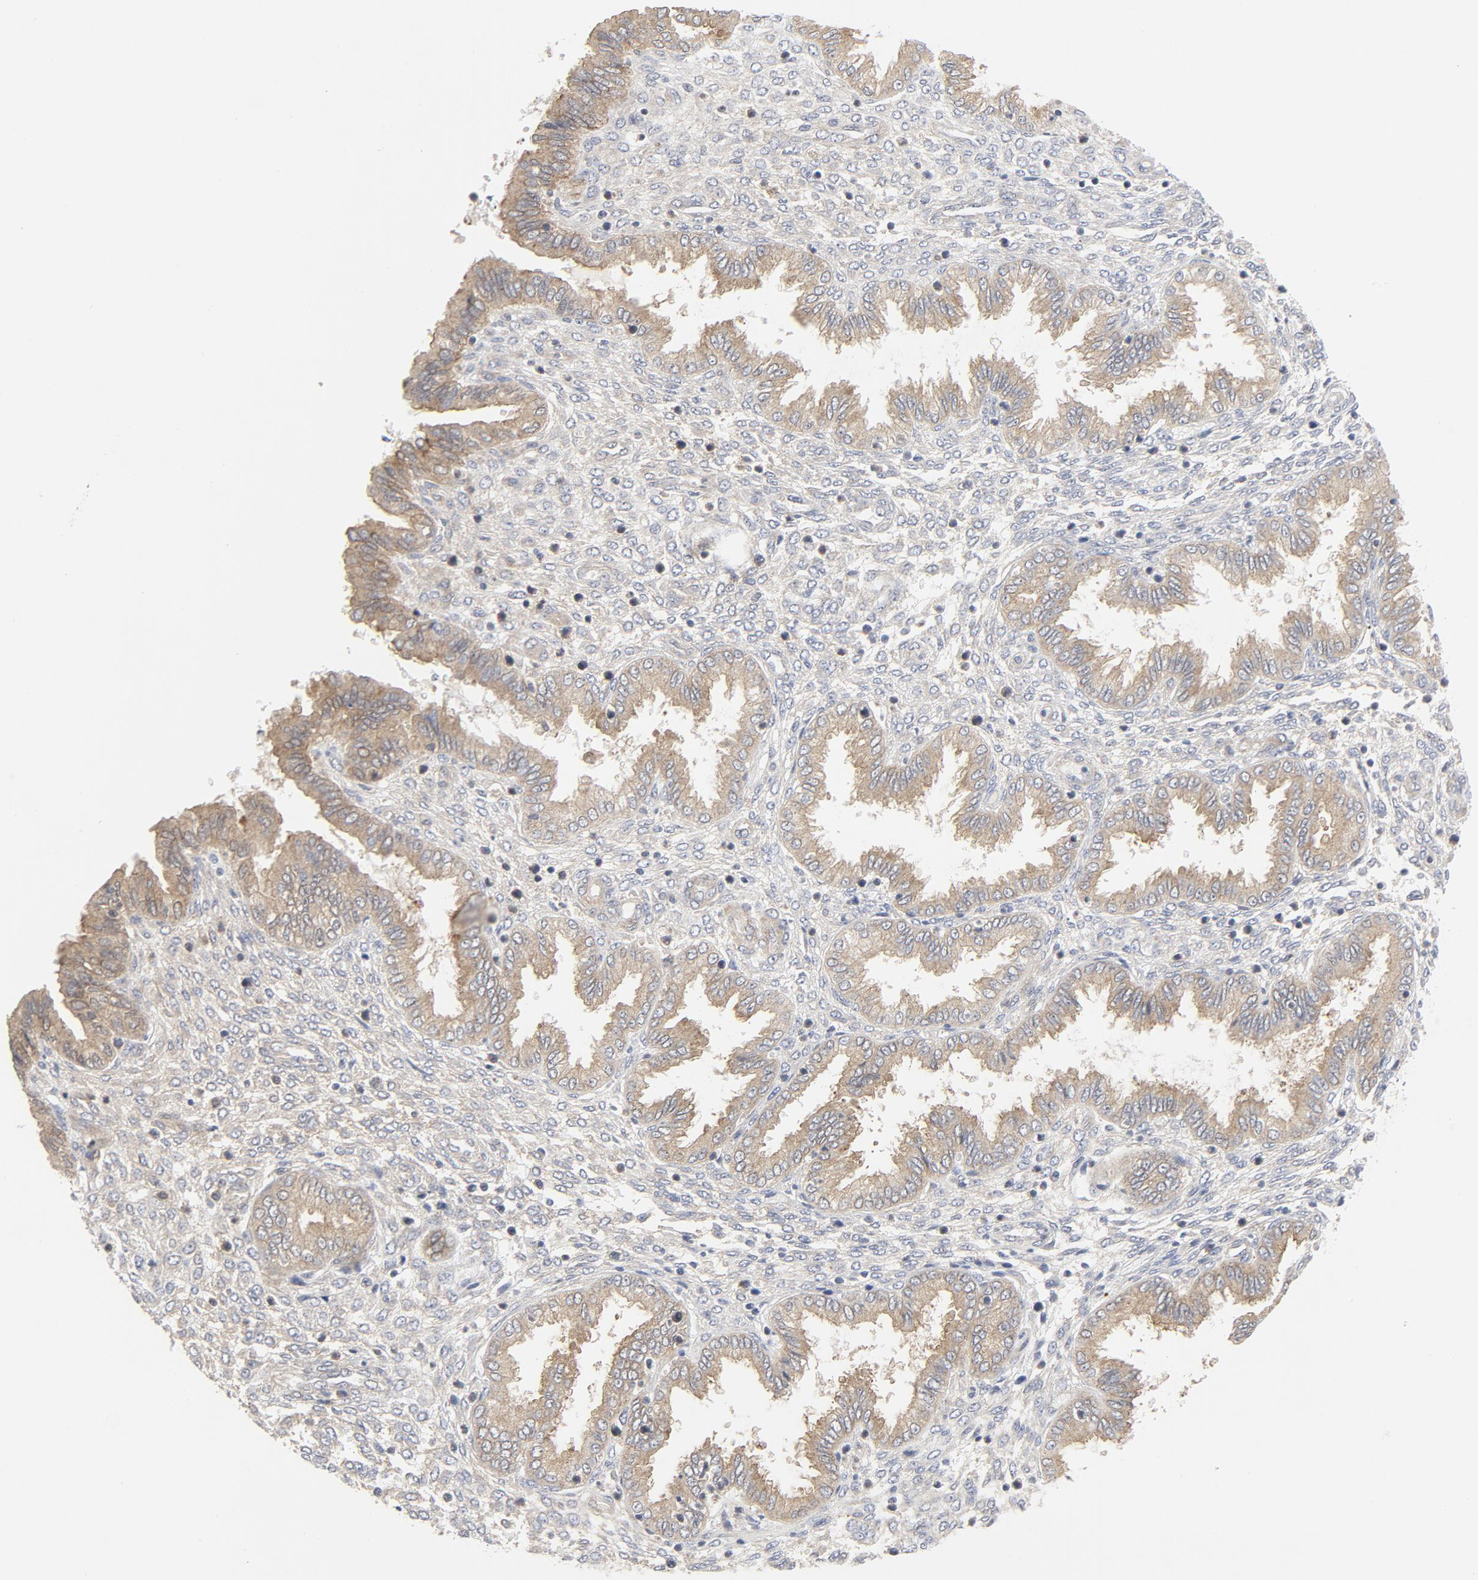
{"staining": {"intensity": "negative", "quantity": "none", "location": "none"}, "tissue": "endometrium", "cell_type": "Cells in endometrial stroma", "image_type": "normal", "snomed": [{"axis": "morphology", "description": "Normal tissue, NOS"}, {"axis": "topography", "description": "Endometrium"}], "caption": "Immunohistochemical staining of unremarkable human endometrium demonstrates no significant staining in cells in endometrial stroma. (Brightfield microscopy of DAB immunohistochemistry at high magnification).", "gene": "MAP2K7", "patient": {"sex": "female", "age": 33}}